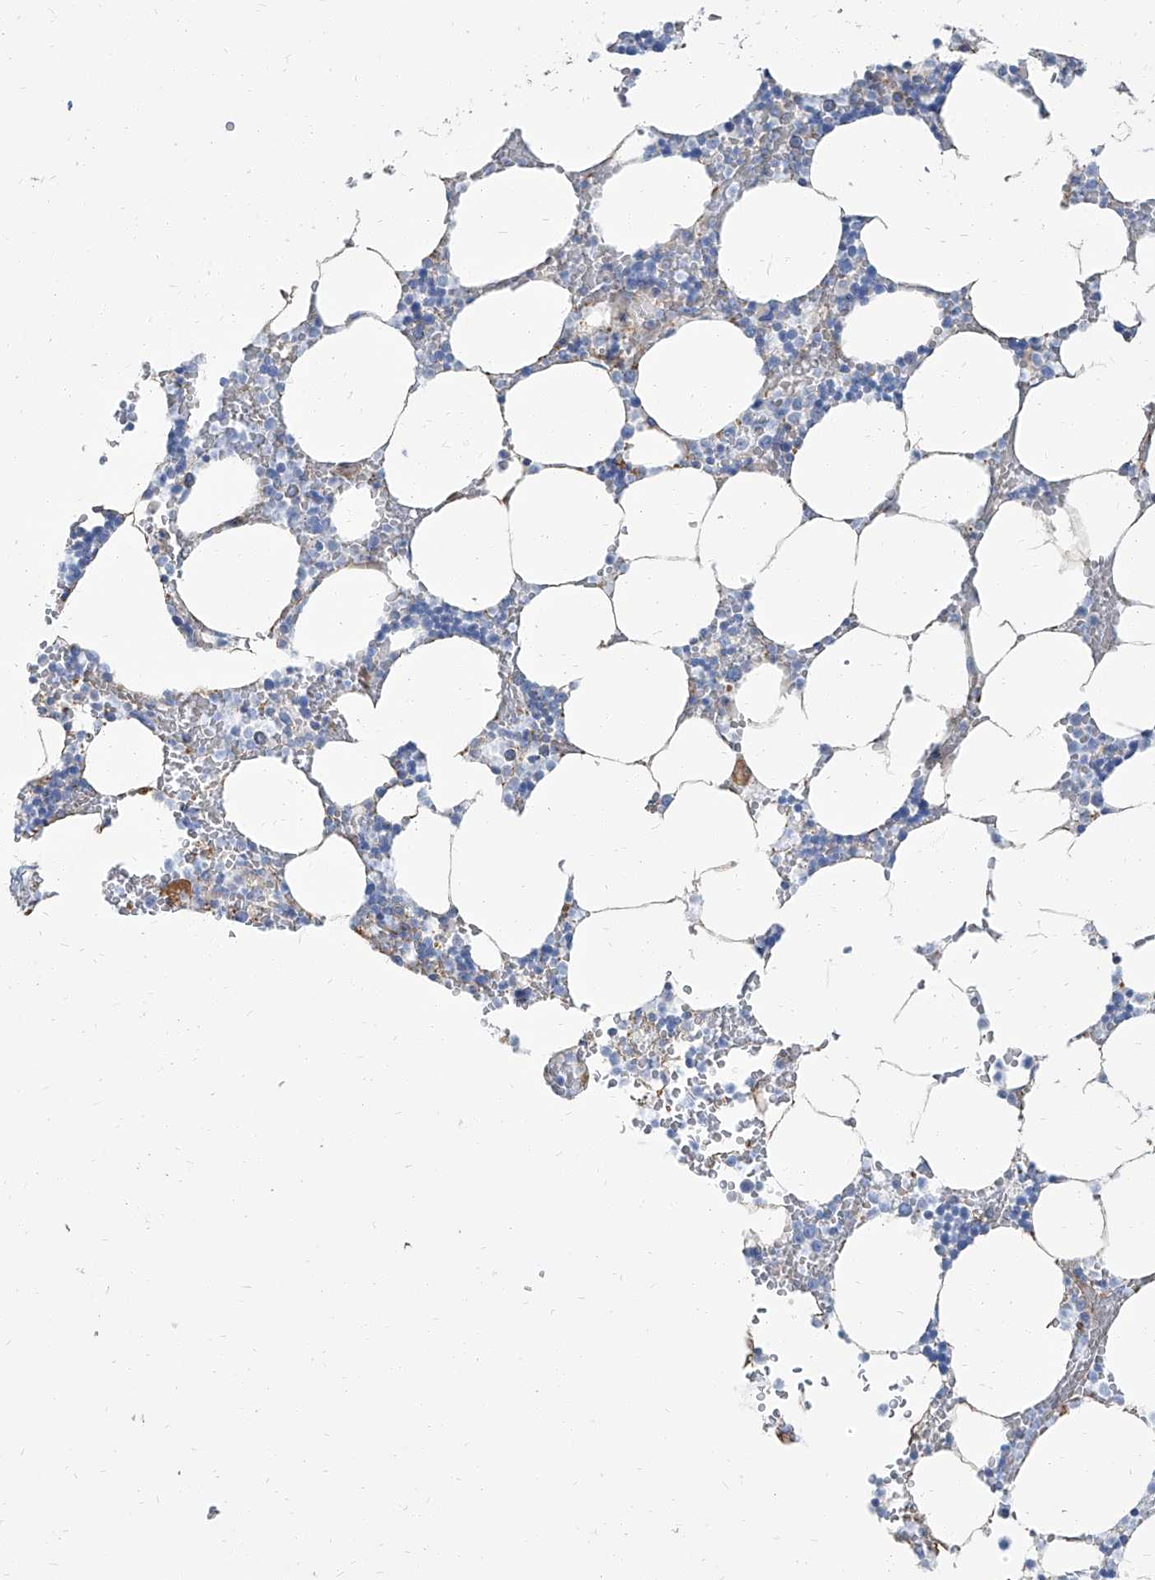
{"staining": {"intensity": "negative", "quantity": "none", "location": "none"}, "tissue": "bone marrow", "cell_type": "Hematopoietic cells", "image_type": "normal", "snomed": [{"axis": "morphology", "description": "Normal tissue, NOS"}, {"axis": "topography", "description": "Bone marrow"}], "caption": "High magnification brightfield microscopy of benign bone marrow stained with DAB (3,3'-diaminobenzidine) (brown) and counterstained with hematoxylin (blue): hematopoietic cells show no significant staining. Brightfield microscopy of IHC stained with DAB (3,3'-diaminobenzidine) (brown) and hematoxylin (blue), captured at high magnification.", "gene": "TXLNB", "patient": {"sex": "male", "age": 70}}